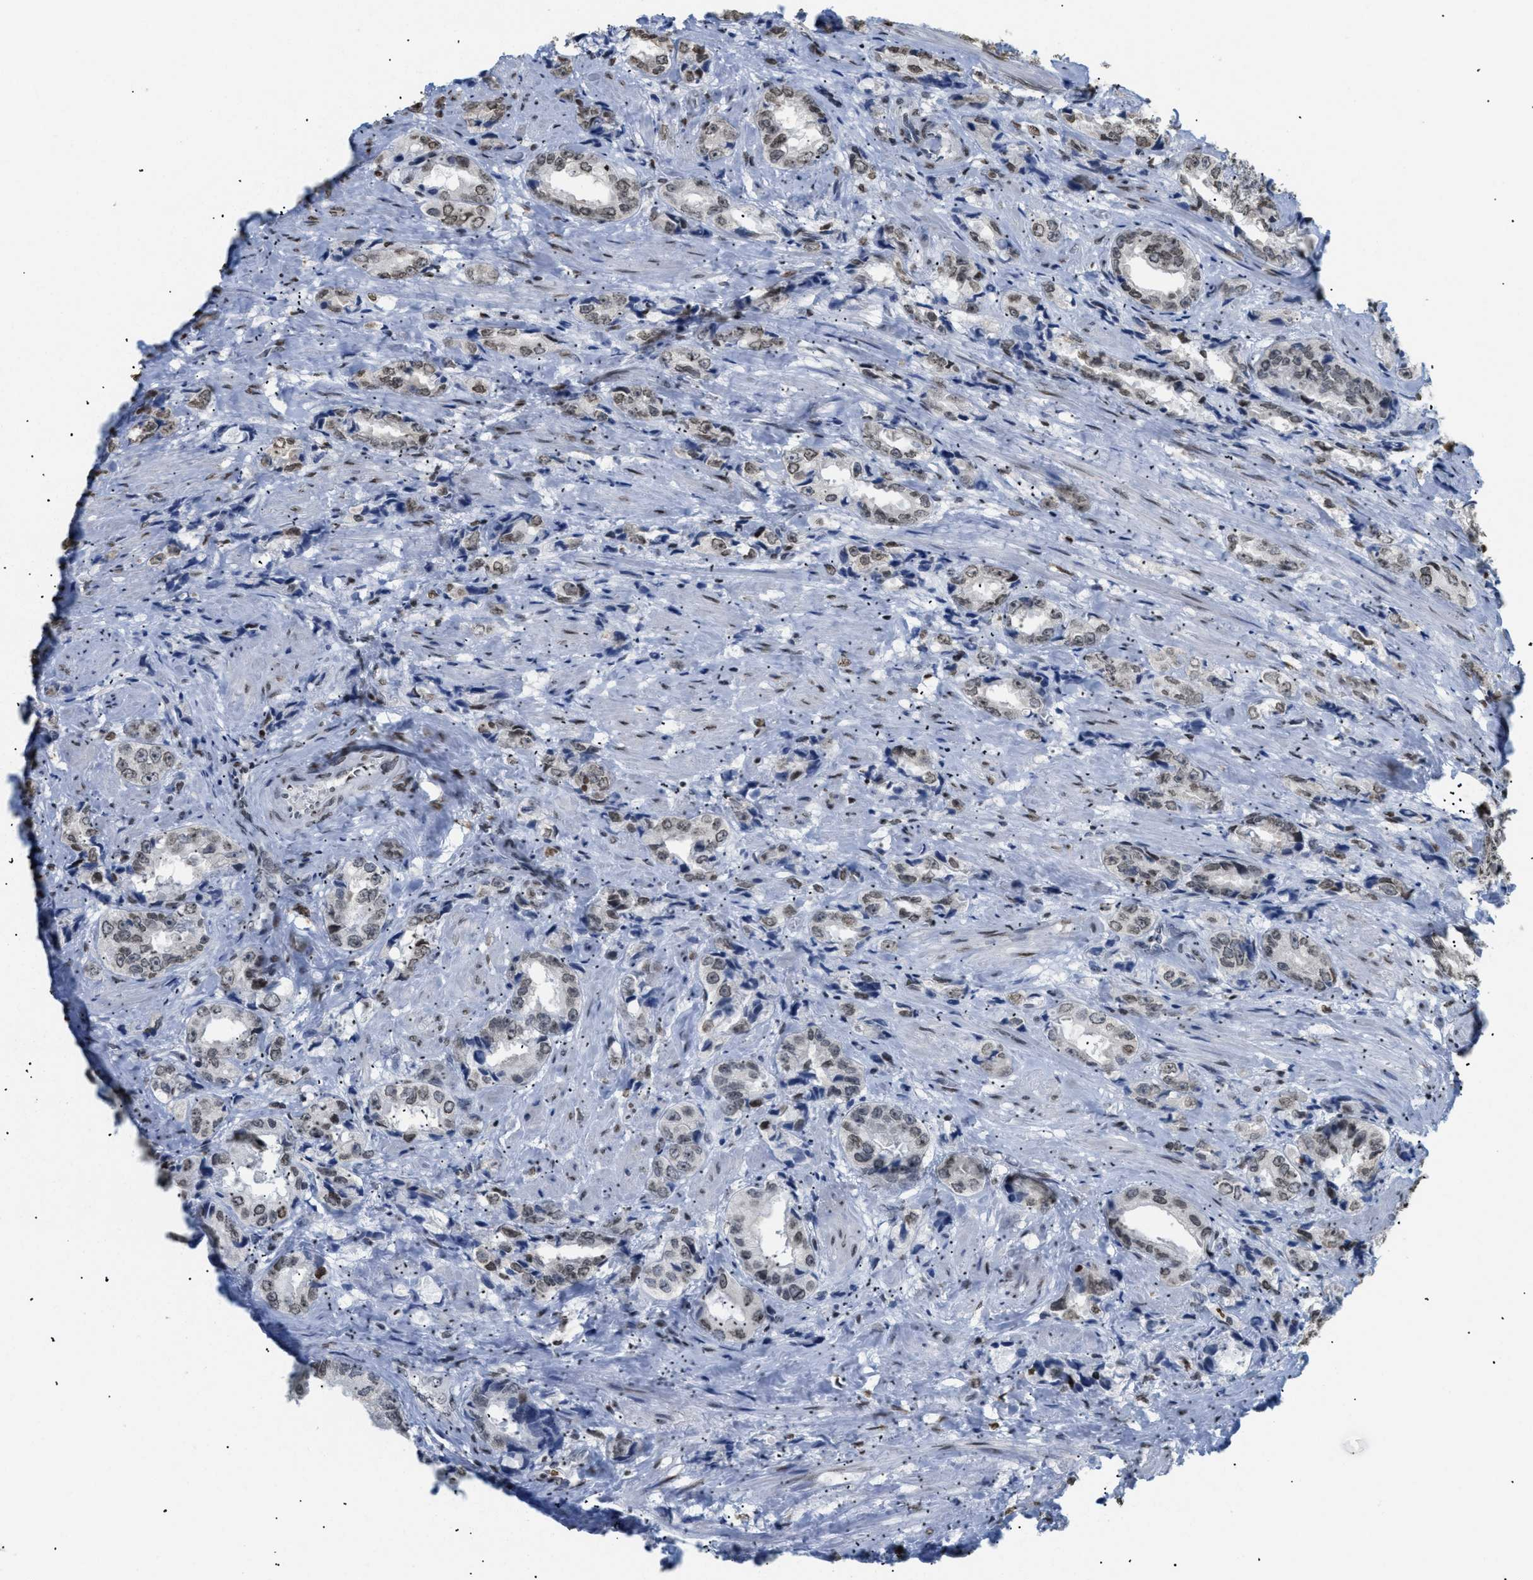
{"staining": {"intensity": "weak", "quantity": ">75%", "location": "nuclear"}, "tissue": "prostate cancer", "cell_type": "Tumor cells", "image_type": "cancer", "snomed": [{"axis": "morphology", "description": "Adenocarcinoma, High grade"}, {"axis": "topography", "description": "Prostate"}], "caption": "There is low levels of weak nuclear expression in tumor cells of prostate high-grade adenocarcinoma, as demonstrated by immunohistochemical staining (brown color).", "gene": "HMGN2", "patient": {"sex": "male", "age": 61}}